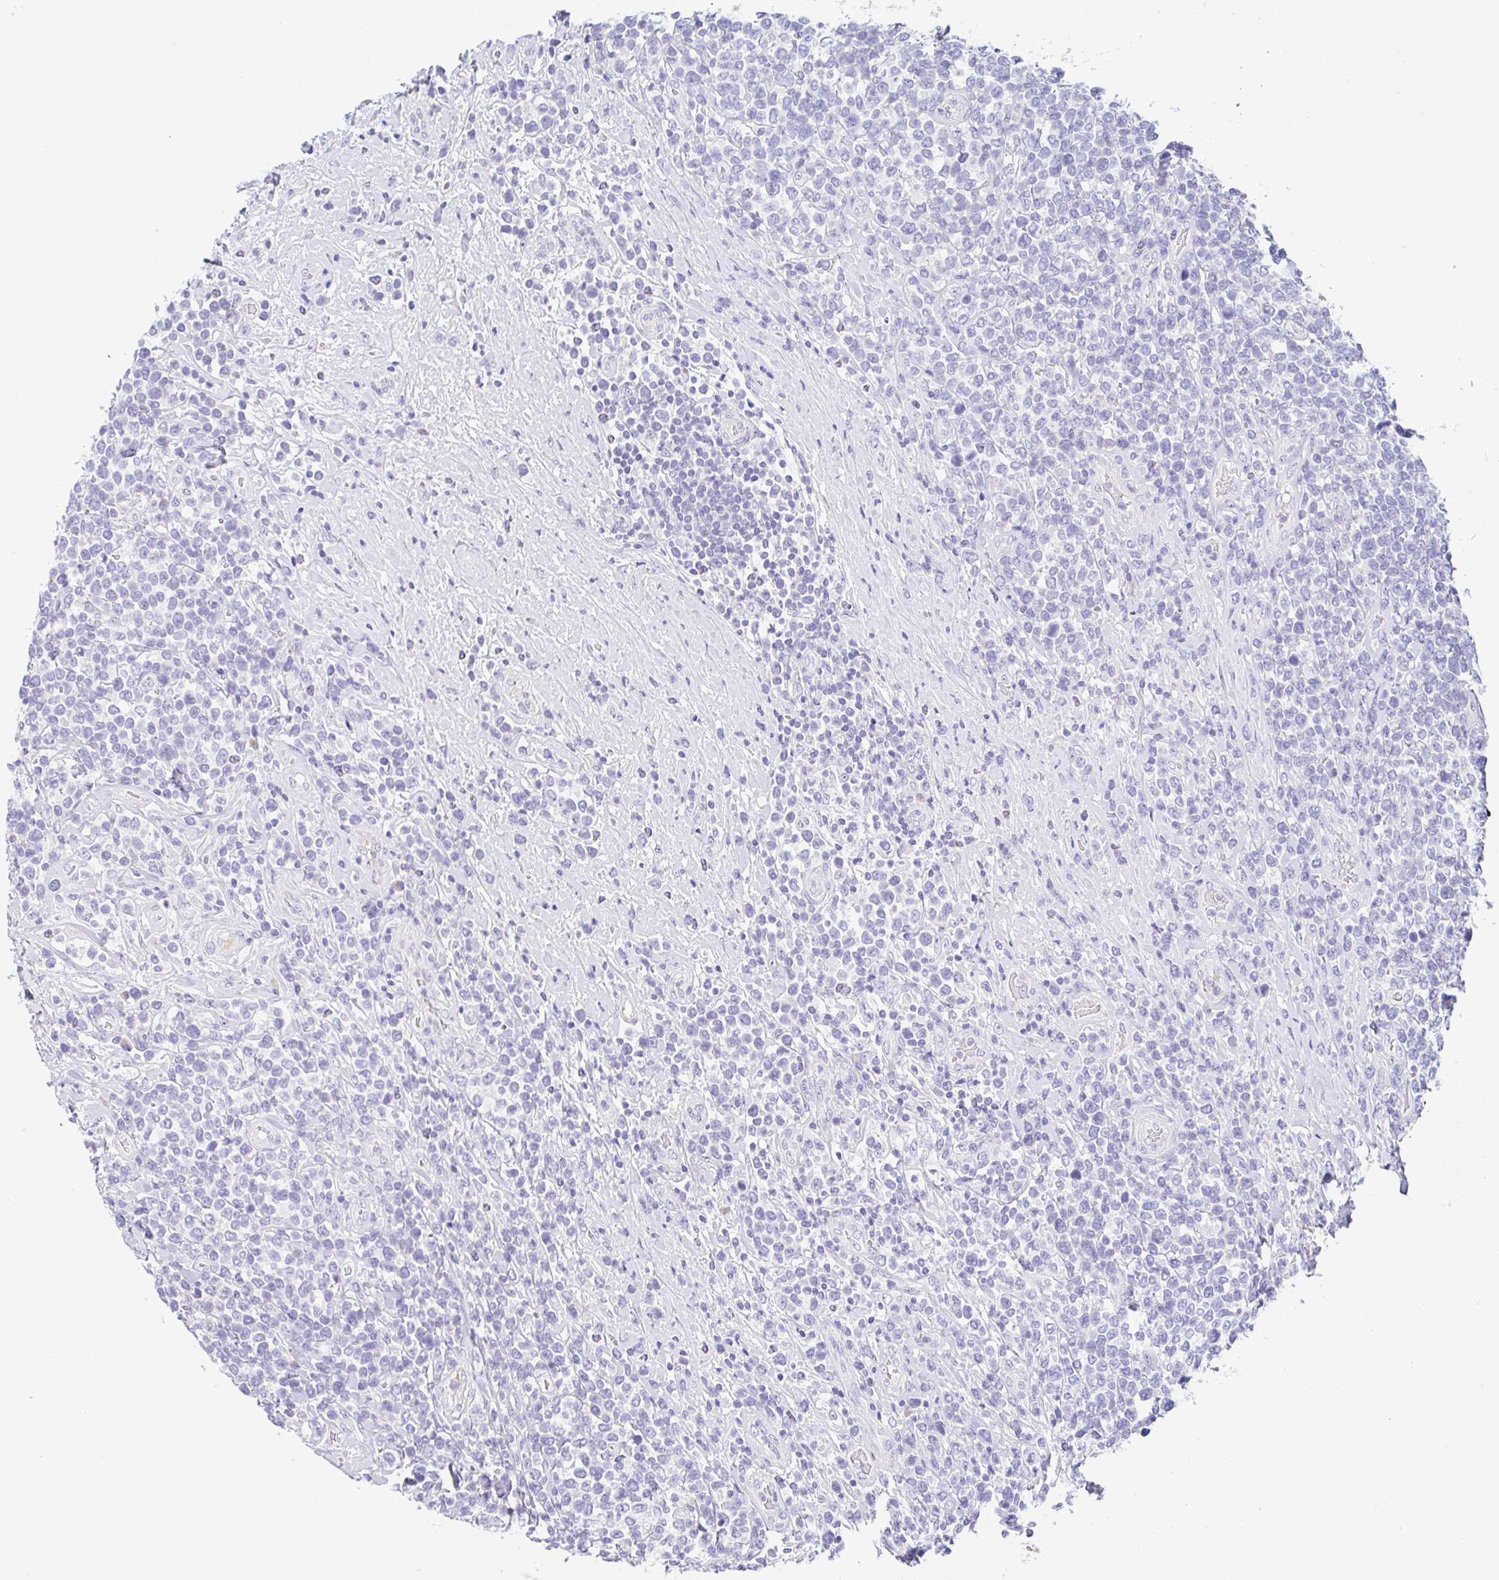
{"staining": {"intensity": "negative", "quantity": "none", "location": "none"}, "tissue": "lymphoma", "cell_type": "Tumor cells", "image_type": "cancer", "snomed": [{"axis": "morphology", "description": "Malignant lymphoma, non-Hodgkin's type, High grade"}, {"axis": "topography", "description": "Soft tissue"}], "caption": "High magnification brightfield microscopy of high-grade malignant lymphoma, non-Hodgkin's type stained with DAB (3,3'-diaminobenzidine) (brown) and counterstained with hematoxylin (blue): tumor cells show no significant expression.", "gene": "SERPINE3", "patient": {"sex": "female", "age": 56}}